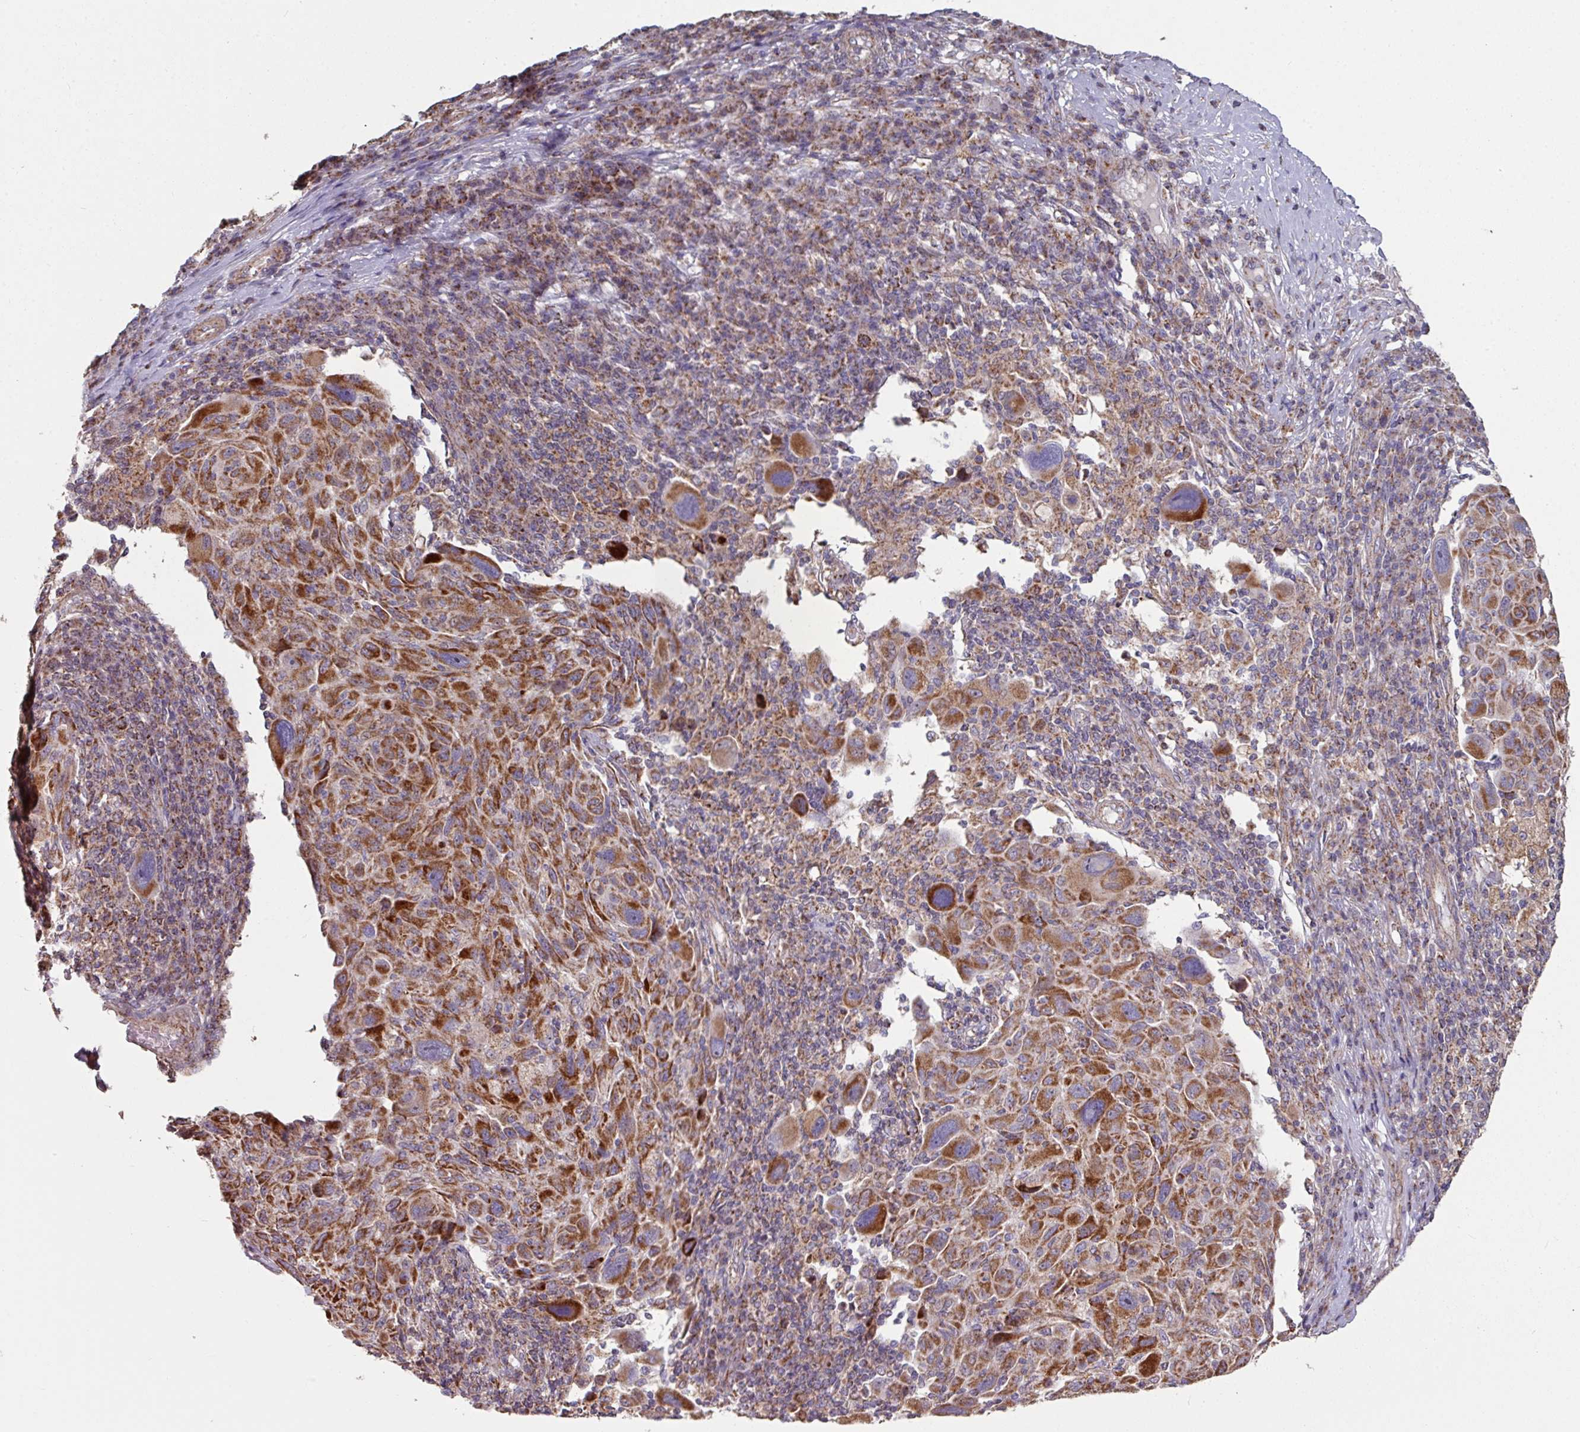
{"staining": {"intensity": "strong", "quantity": ">75%", "location": "cytoplasmic/membranous"}, "tissue": "melanoma", "cell_type": "Tumor cells", "image_type": "cancer", "snomed": [{"axis": "morphology", "description": "Malignant melanoma, NOS"}, {"axis": "topography", "description": "Skin"}], "caption": "Malignant melanoma stained with DAB IHC reveals high levels of strong cytoplasmic/membranous positivity in approximately >75% of tumor cells.", "gene": "OR2D3", "patient": {"sex": "male", "age": 53}}